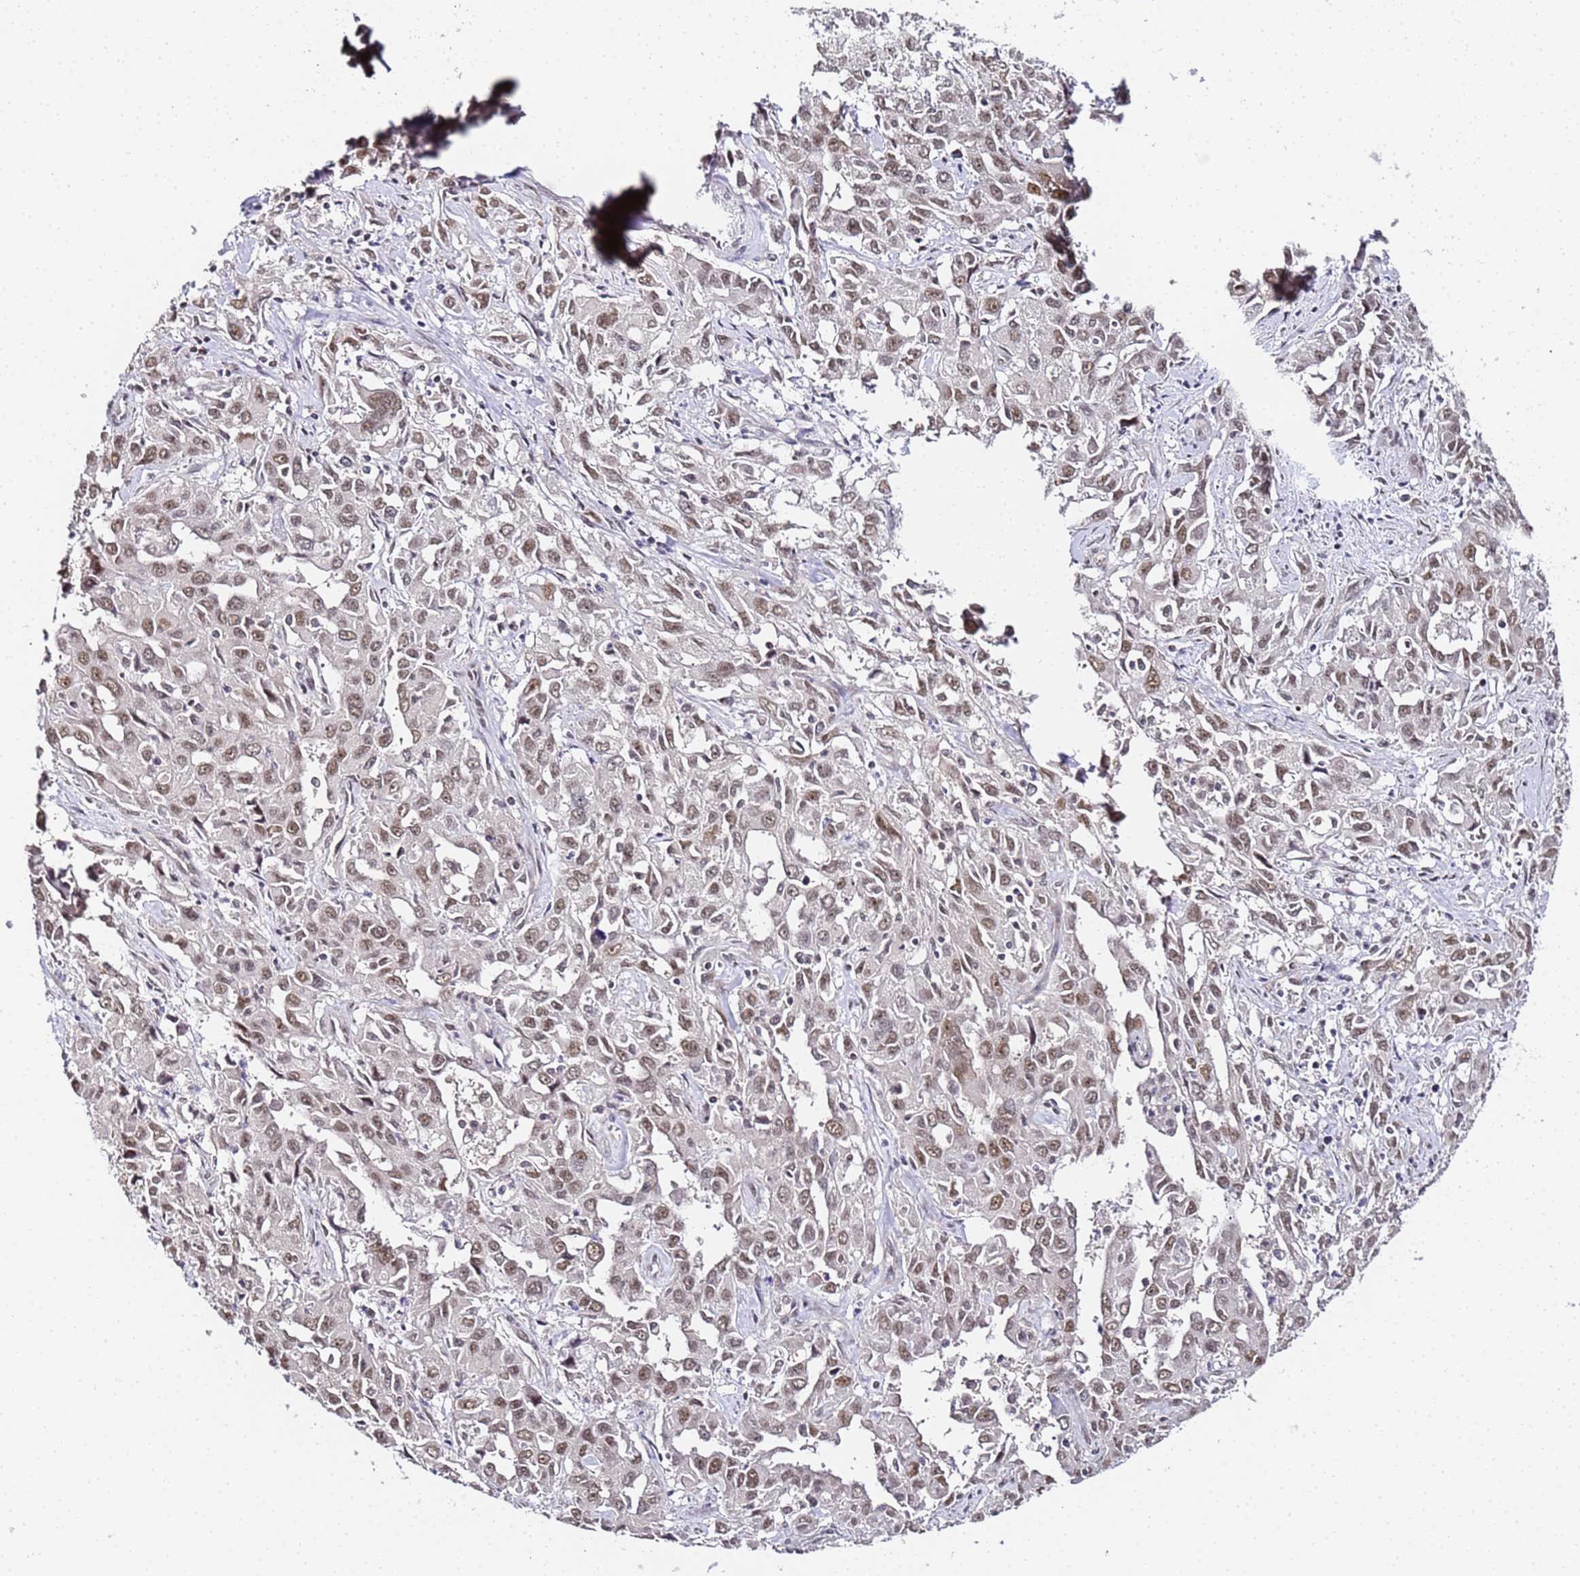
{"staining": {"intensity": "moderate", "quantity": ">75%", "location": "nuclear"}, "tissue": "liver cancer", "cell_type": "Tumor cells", "image_type": "cancer", "snomed": [{"axis": "morphology", "description": "Carcinoma, Hepatocellular, NOS"}, {"axis": "topography", "description": "Liver"}], "caption": "IHC (DAB (3,3'-diaminobenzidine)) staining of liver cancer displays moderate nuclear protein expression in about >75% of tumor cells. (Stains: DAB in brown, nuclei in blue, Microscopy: brightfield microscopy at high magnification).", "gene": "LSM3", "patient": {"sex": "male", "age": 63}}